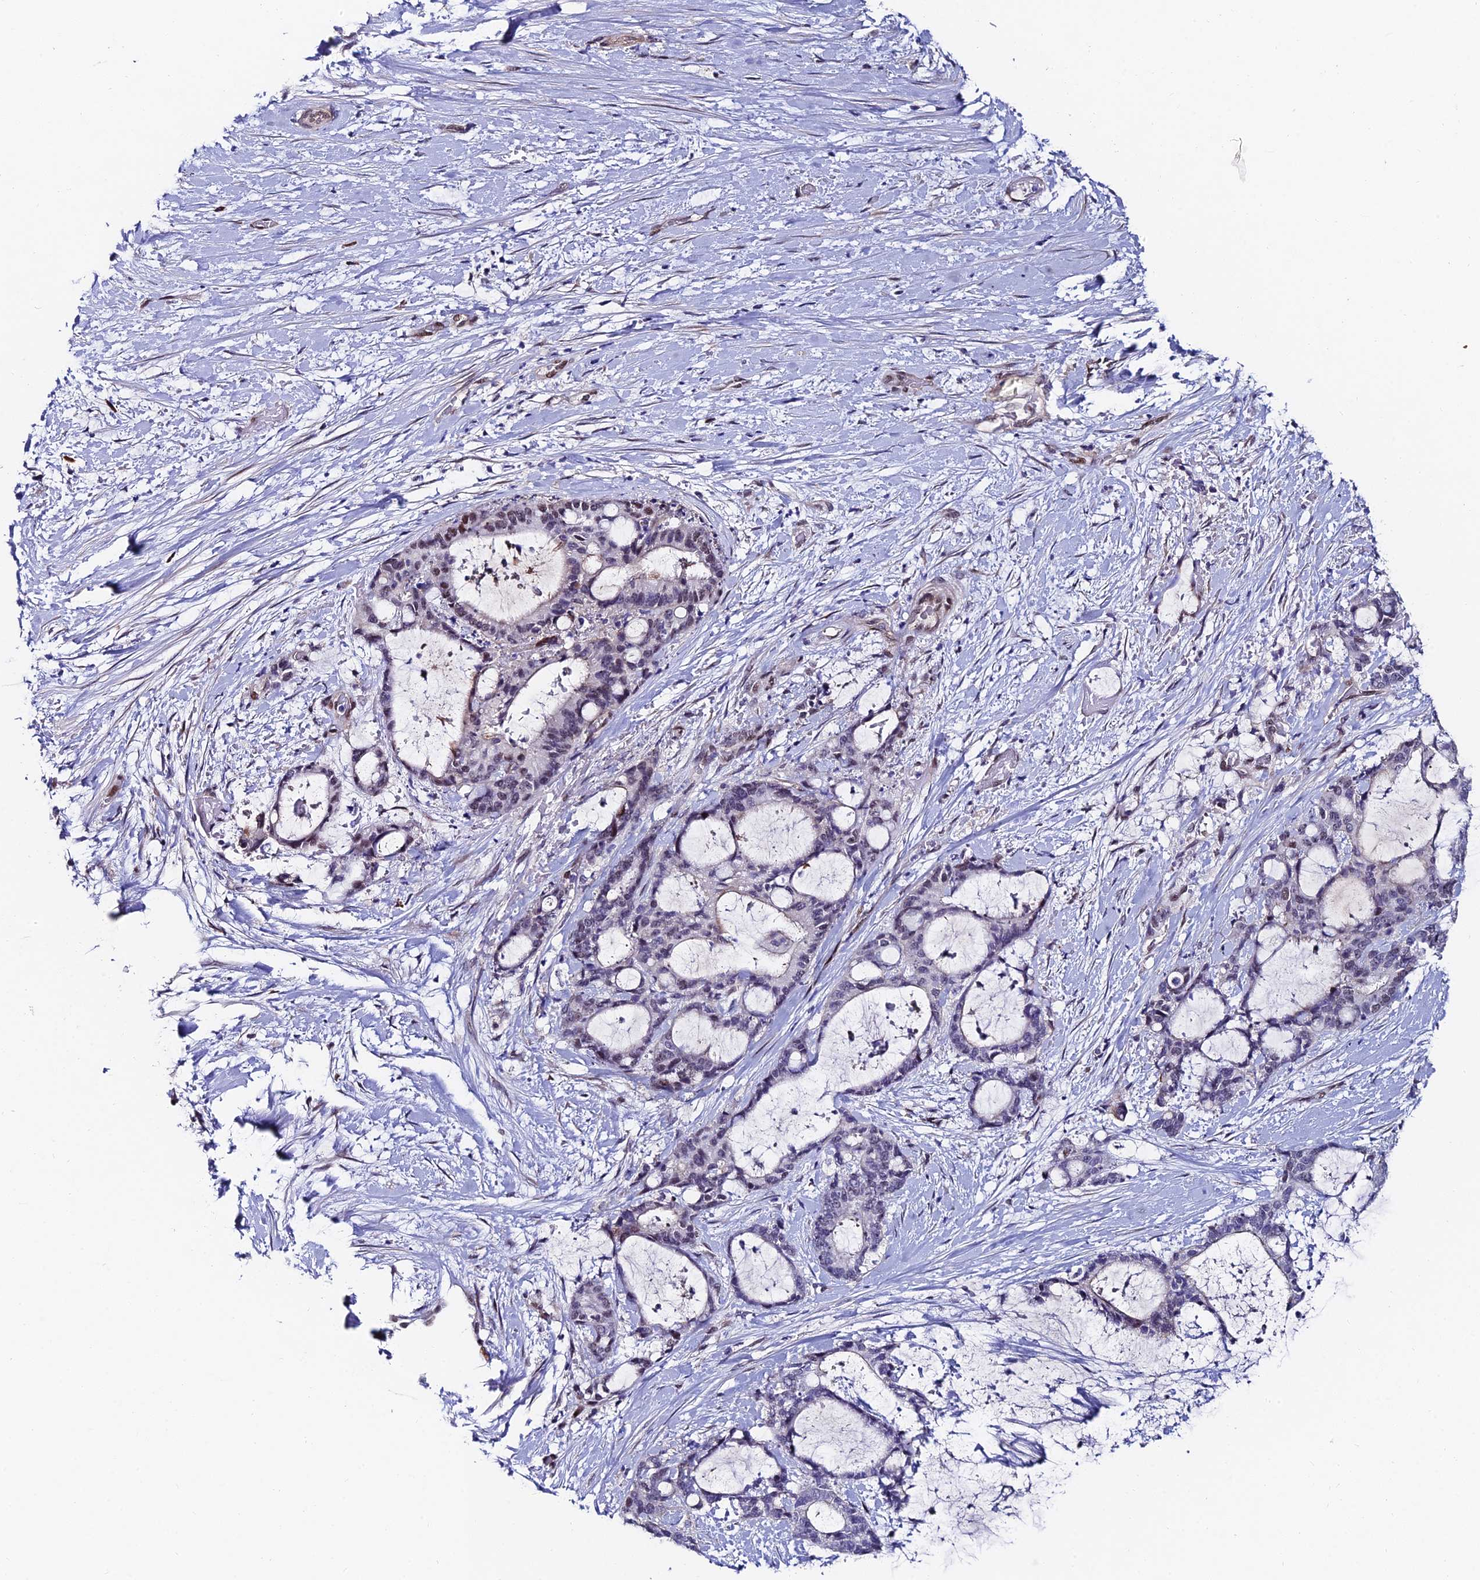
{"staining": {"intensity": "negative", "quantity": "none", "location": "none"}, "tissue": "liver cancer", "cell_type": "Tumor cells", "image_type": "cancer", "snomed": [{"axis": "morphology", "description": "Normal tissue, NOS"}, {"axis": "morphology", "description": "Cholangiocarcinoma"}, {"axis": "topography", "description": "Liver"}, {"axis": "topography", "description": "Peripheral nerve tissue"}], "caption": "Immunohistochemistry of human liver cancer (cholangiocarcinoma) demonstrates no positivity in tumor cells.", "gene": "TRIM24", "patient": {"sex": "female", "age": 73}}